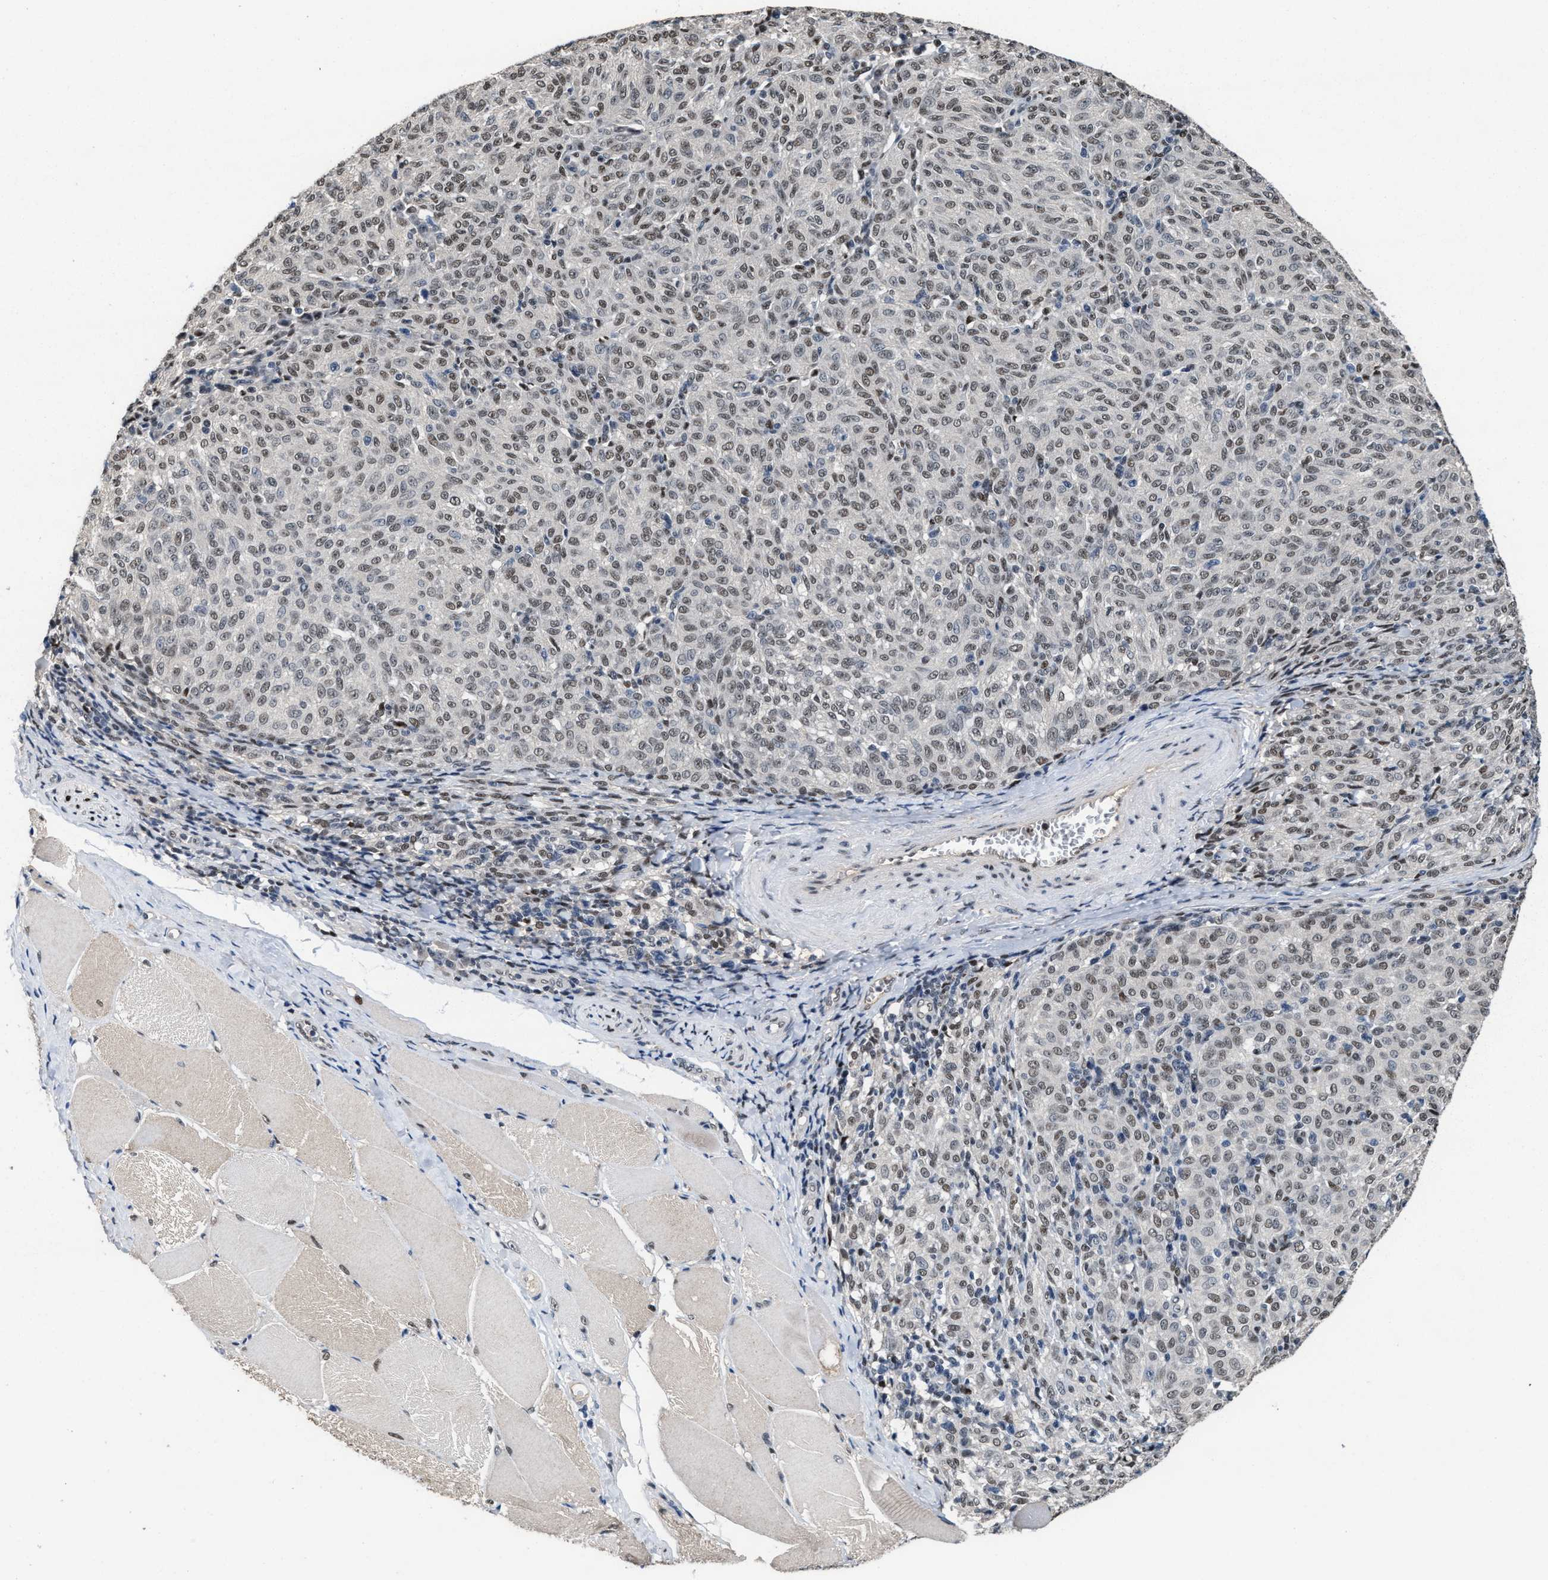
{"staining": {"intensity": "moderate", "quantity": ">75%", "location": "nuclear"}, "tissue": "melanoma", "cell_type": "Tumor cells", "image_type": "cancer", "snomed": [{"axis": "morphology", "description": "Malignant melanoma, NOS"}, {"axis": "topography", "description": "Skin"}], "caption": "Immunohistochemistry (IHC) of malignant melanoma reveals medium levels of moderate nuclear staining in approximately >75% of tumor cells.", "gene": "ZNF20", "patient": {"sex": "female", "age": 72}}